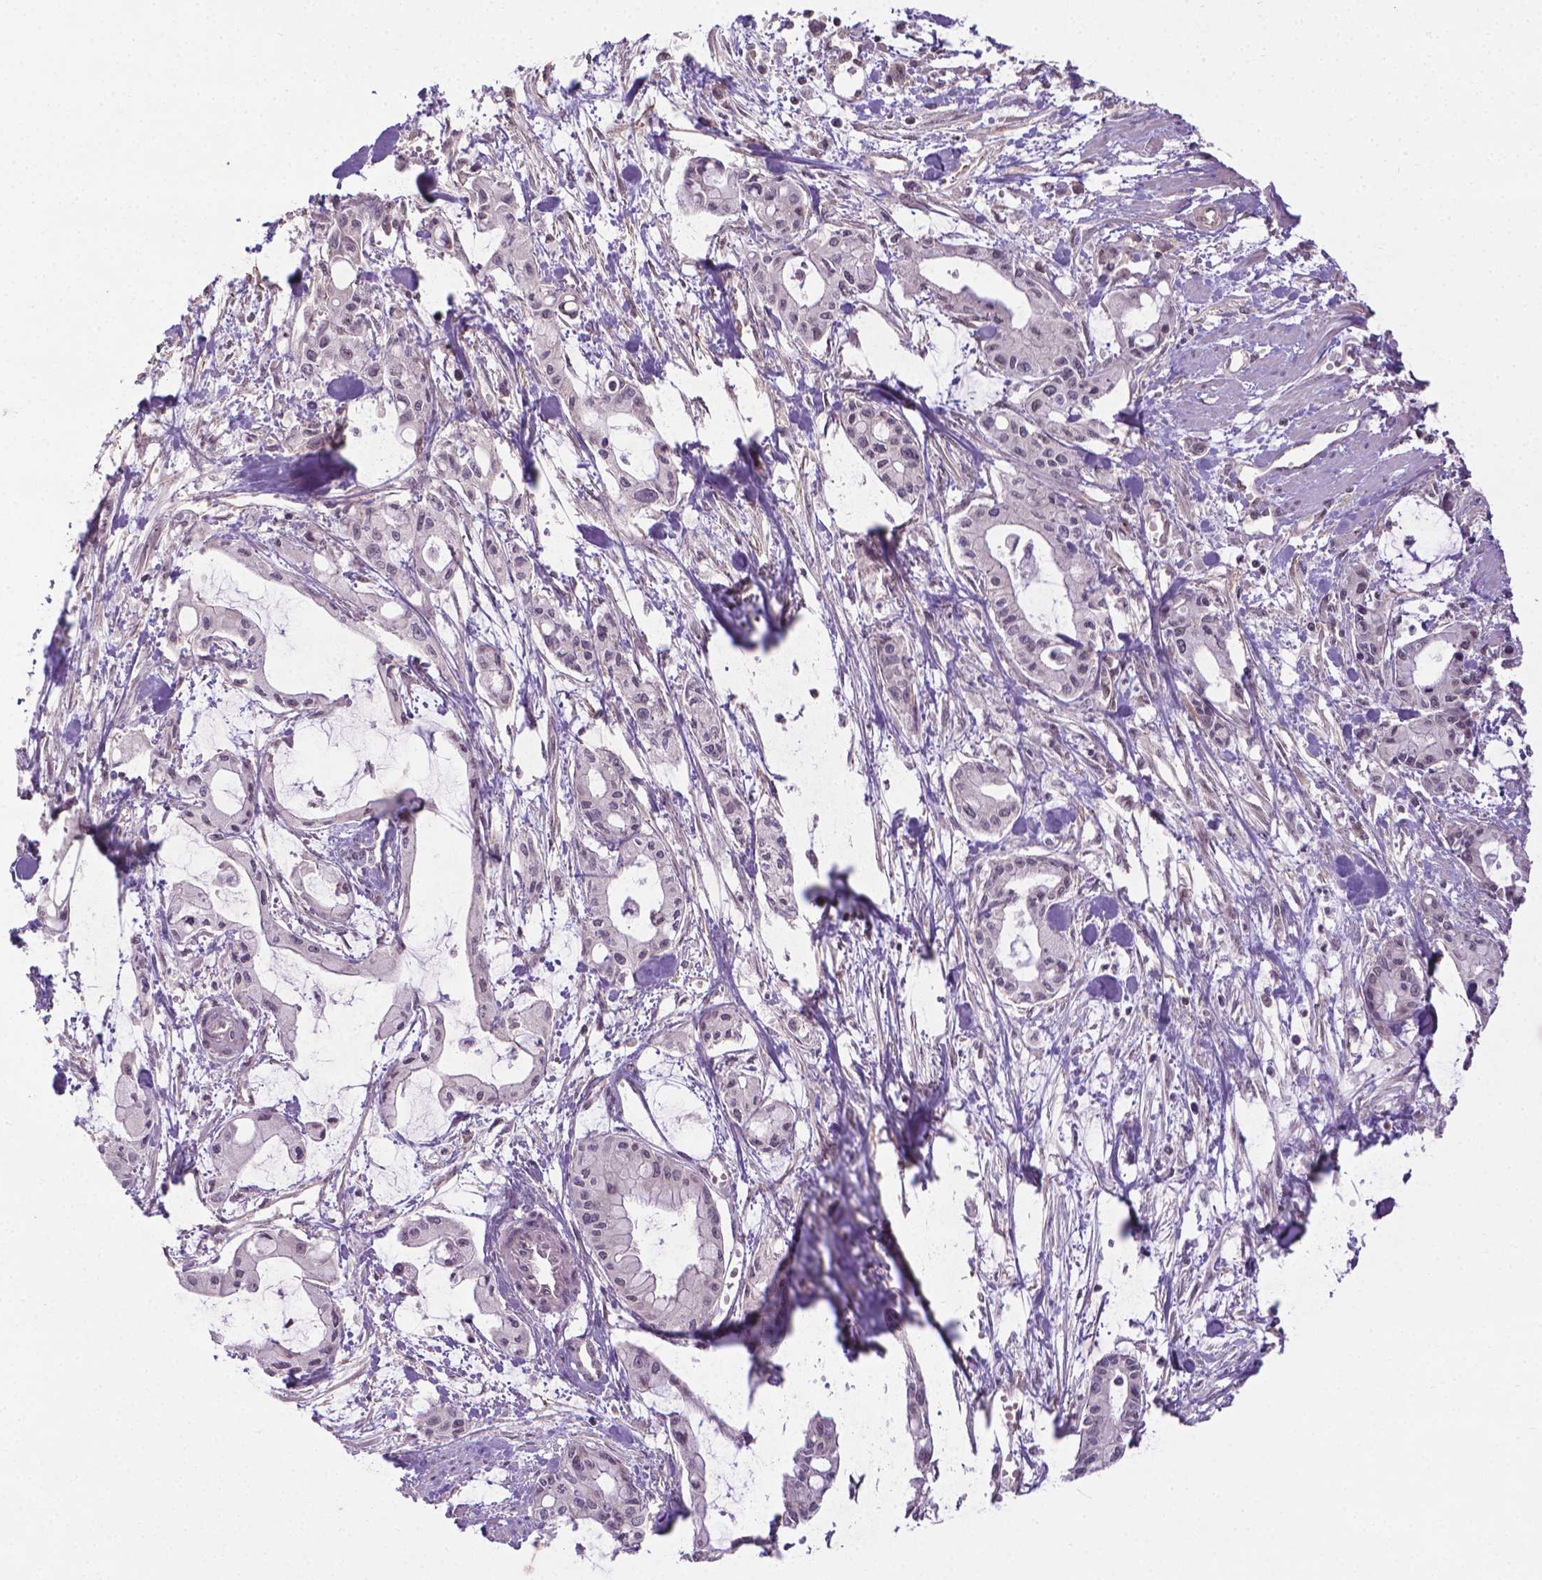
{"staining": {"intensity": "weak", "quantity": "<25%", "location": "nuclear"}, "tissue": "pancreatic cancer", "cell_type": "Tumor cells", "image_type": "cancer", "snomed": [{"axis": "morphology", "description": "Adenocarcinoma, NOS"}, {"axis": "topography", "description": "Pancreas"}], "caption": "A photomicrograph of human pancreatic adenocarcinoma is negative for staining in tumor cells.", "gene": "ANKRD54", "patient": {"sex": "male", "age": 48}}